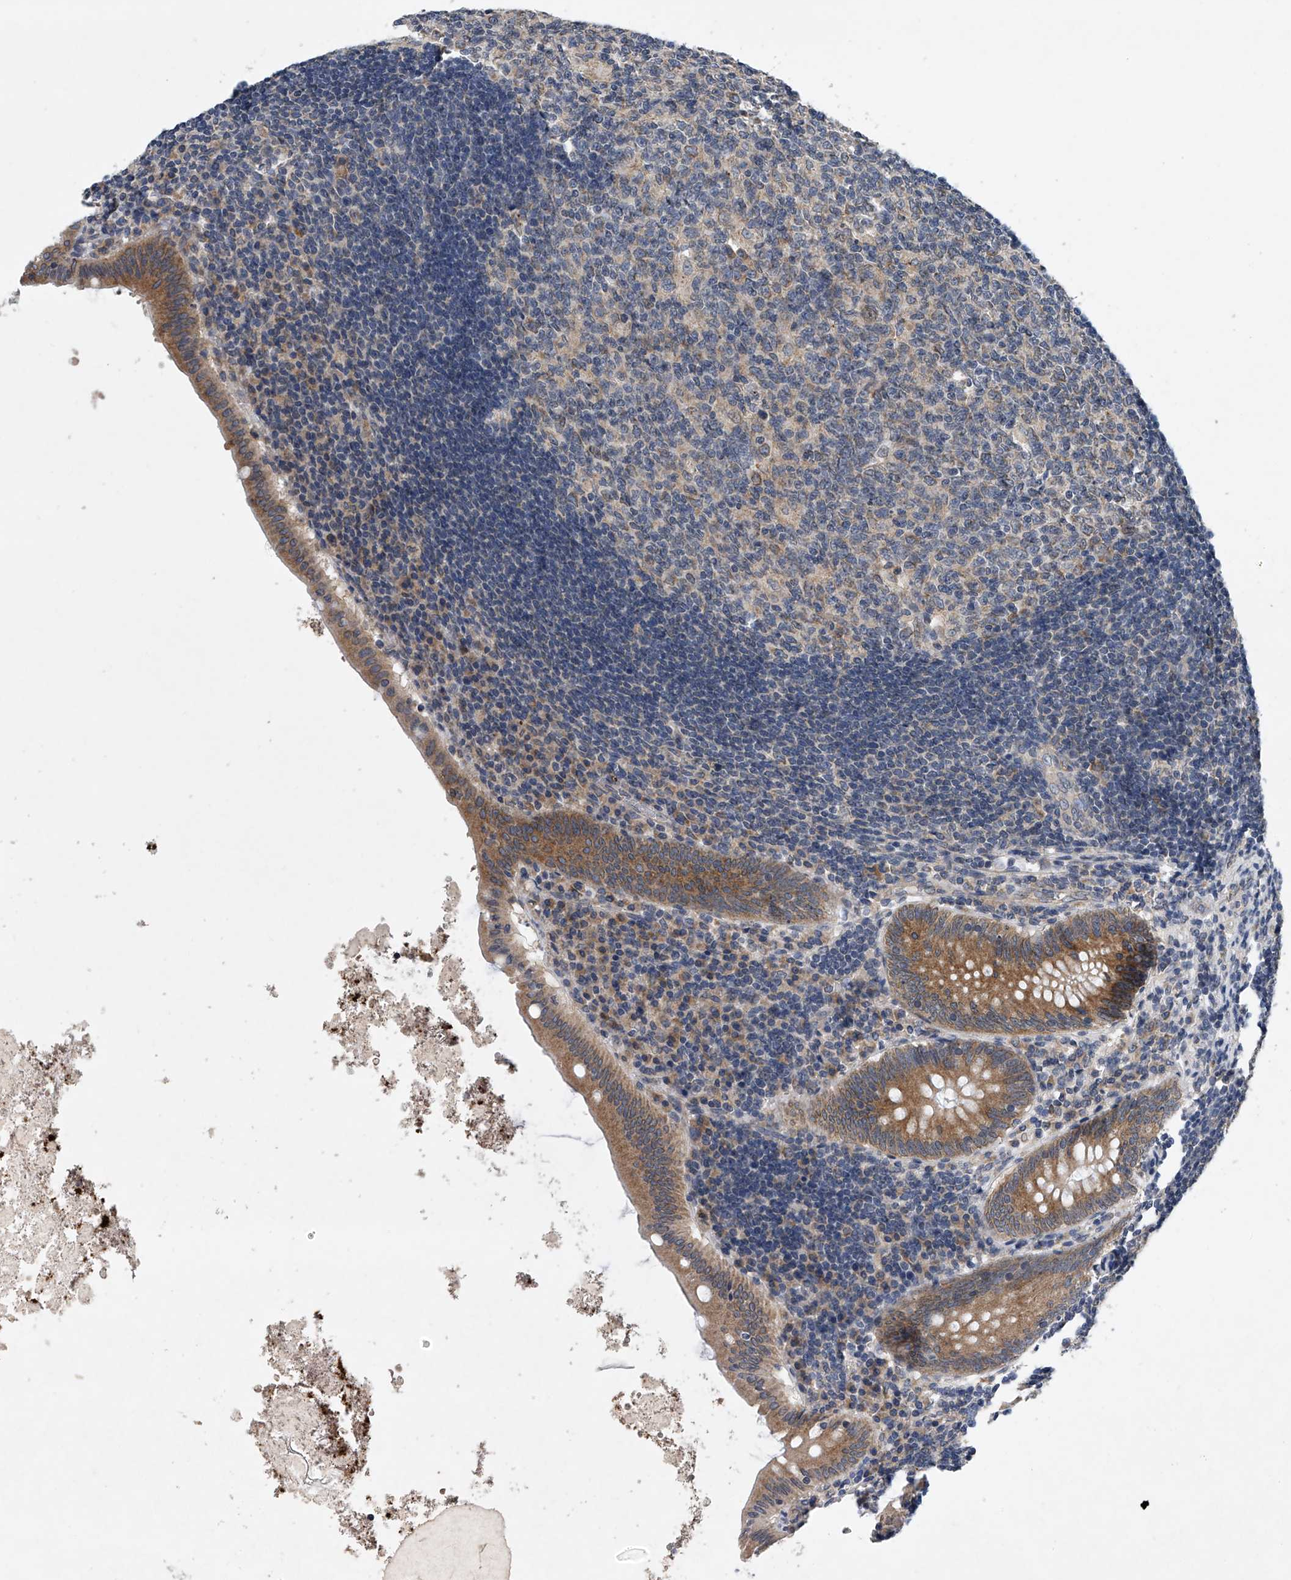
{"staining": {"intensity": "moderate", "quantity": ">75%", "location": "cytoplasmic/membranous"}, "tissue": "appendix", "cell_type": "Glandular cells", "image_type": "normal", "snomed": [{"axis": "morphology", "description": "Normal tissue, NOS"}, {"axis": "topography", "description": "Appendix"}], "caption": "Protein staining by IHC demonstrates moderate cytoplasmic/membranous expression in approximately >75% of glandular cells in unremarkable appendix.", "gene": "RNF5", "patient": {"sex": "female", "age": 54}}